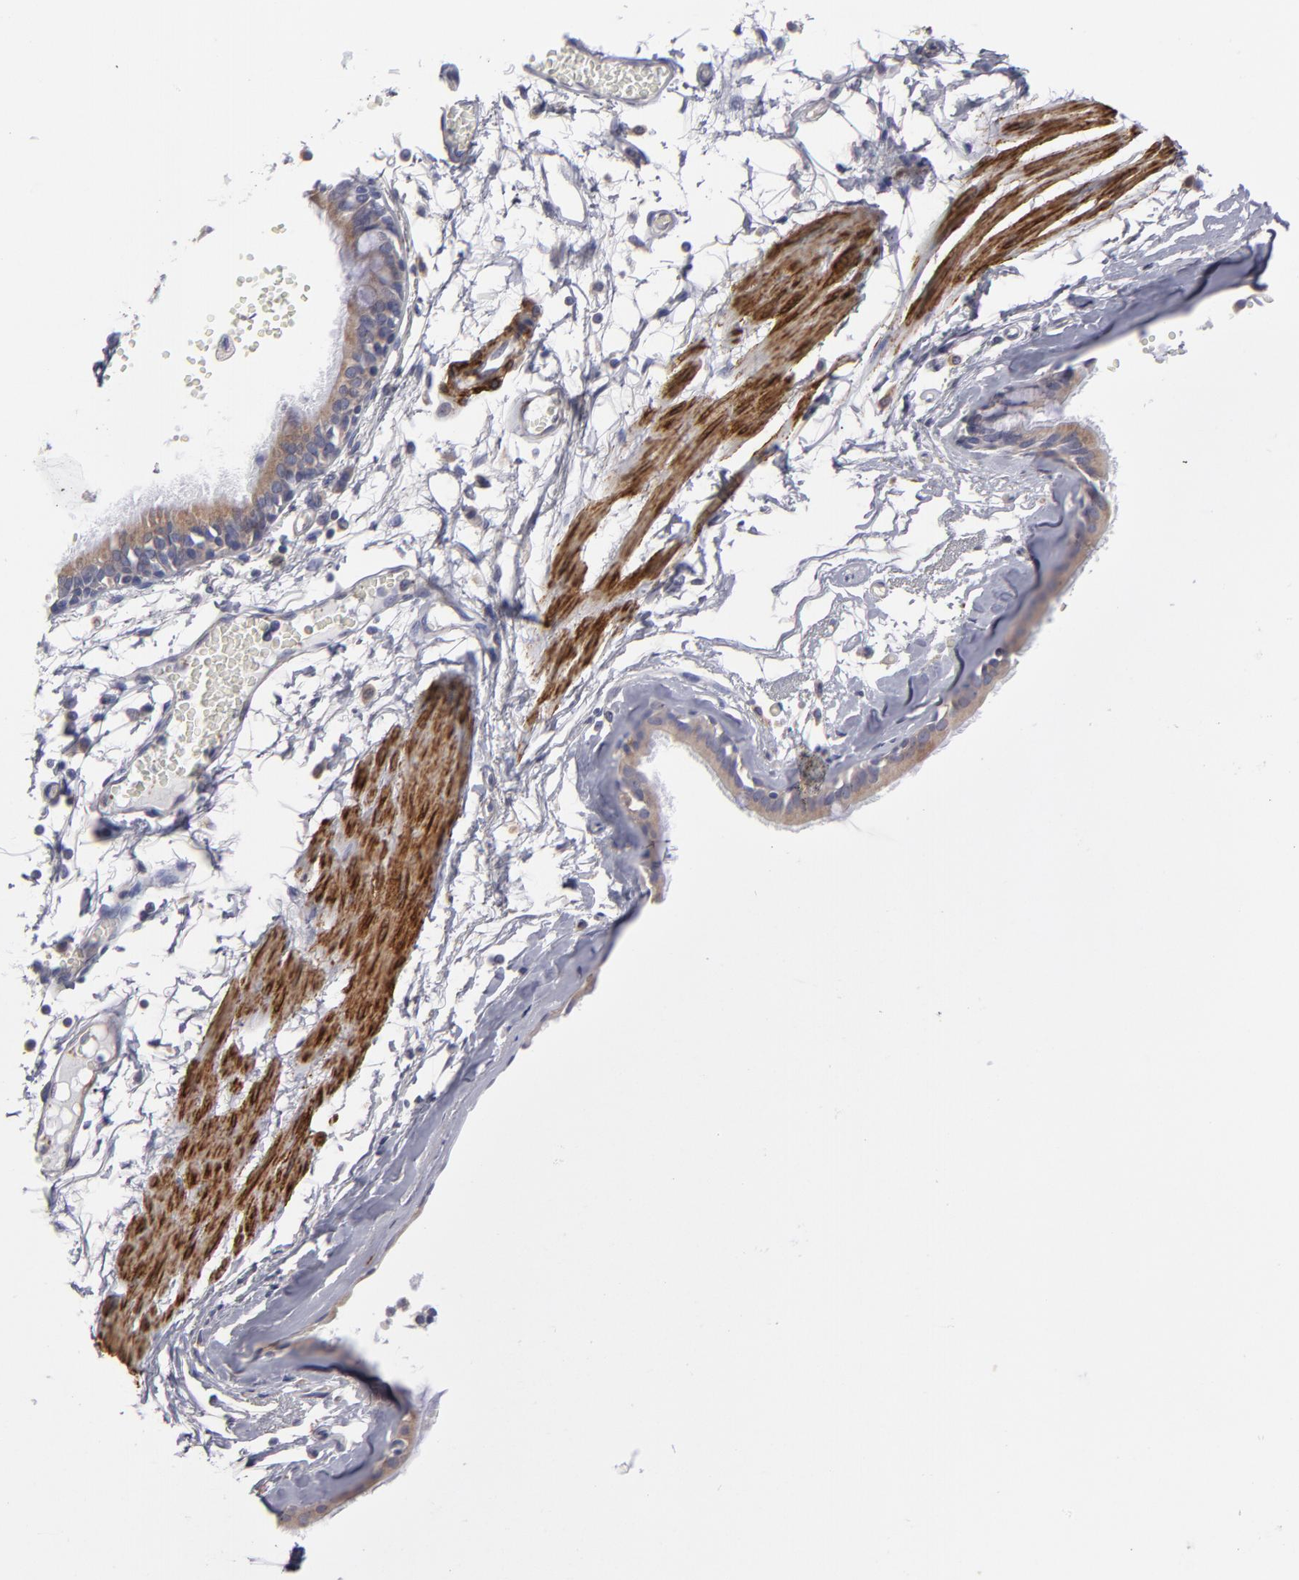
{"staining": {"intensity": "weak", "quantity": ">75%", "location": "cytoplasmic/membranous"}, "tissue": "bronchus", "cell_type": "Respiratory epithelial cells", "image_type": "normal", "snomed": [{"axis": "morphology", "description": "Normal tissue, NOS"}, {"axis": "topography", "description": "Bronchus"}, {"axis": "topography", "description": "Lung"}], "caption": "Protein staining by IHC demonstrates weak cytoplasmic/membranous expression in about >75% of respiratory epithelial cells in normal bronchus.", "gene": "SLMAP", "patient": {"sex": "female", "age": 56}}